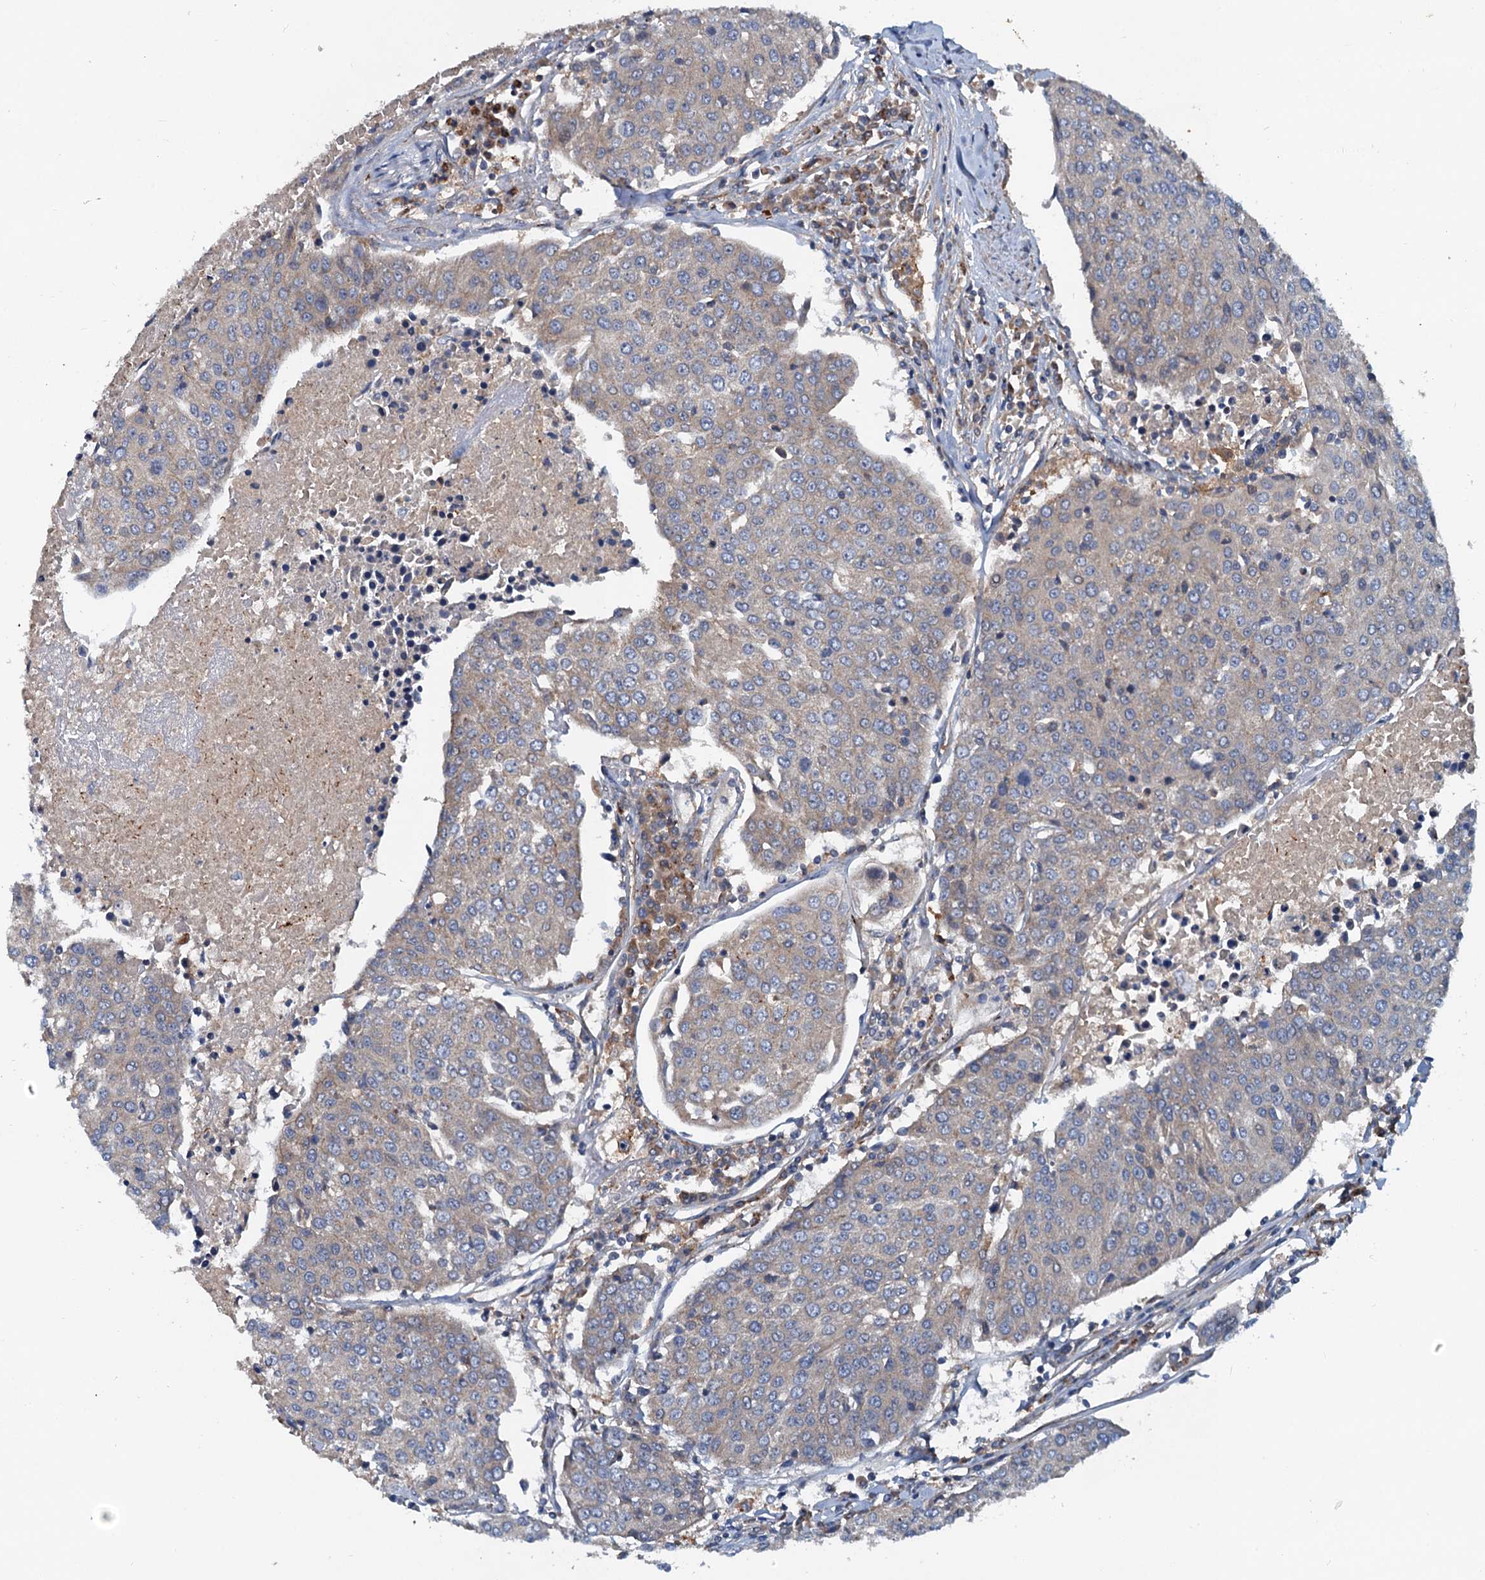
{"staining": {"intensity": "weak", "quantity": "<25%", "location": "cytoplasmic/membranous"}, "tissue": "urothelial cancer", "cell_type": "Tumor cells", "image_type": "cancer", "snomed": [{"axis": "morphology", "description": "Urothelial carcinoma, High grade"}, {"axis": "topography", "description": "Urinary bladder"}], "caption": "This is an IHC photomicrograph of high-grade urothelial carcinoma. There is no positivity in tumor cells.", "gene": "EFL1", "patient": {"sex": "female", "age": 85}}